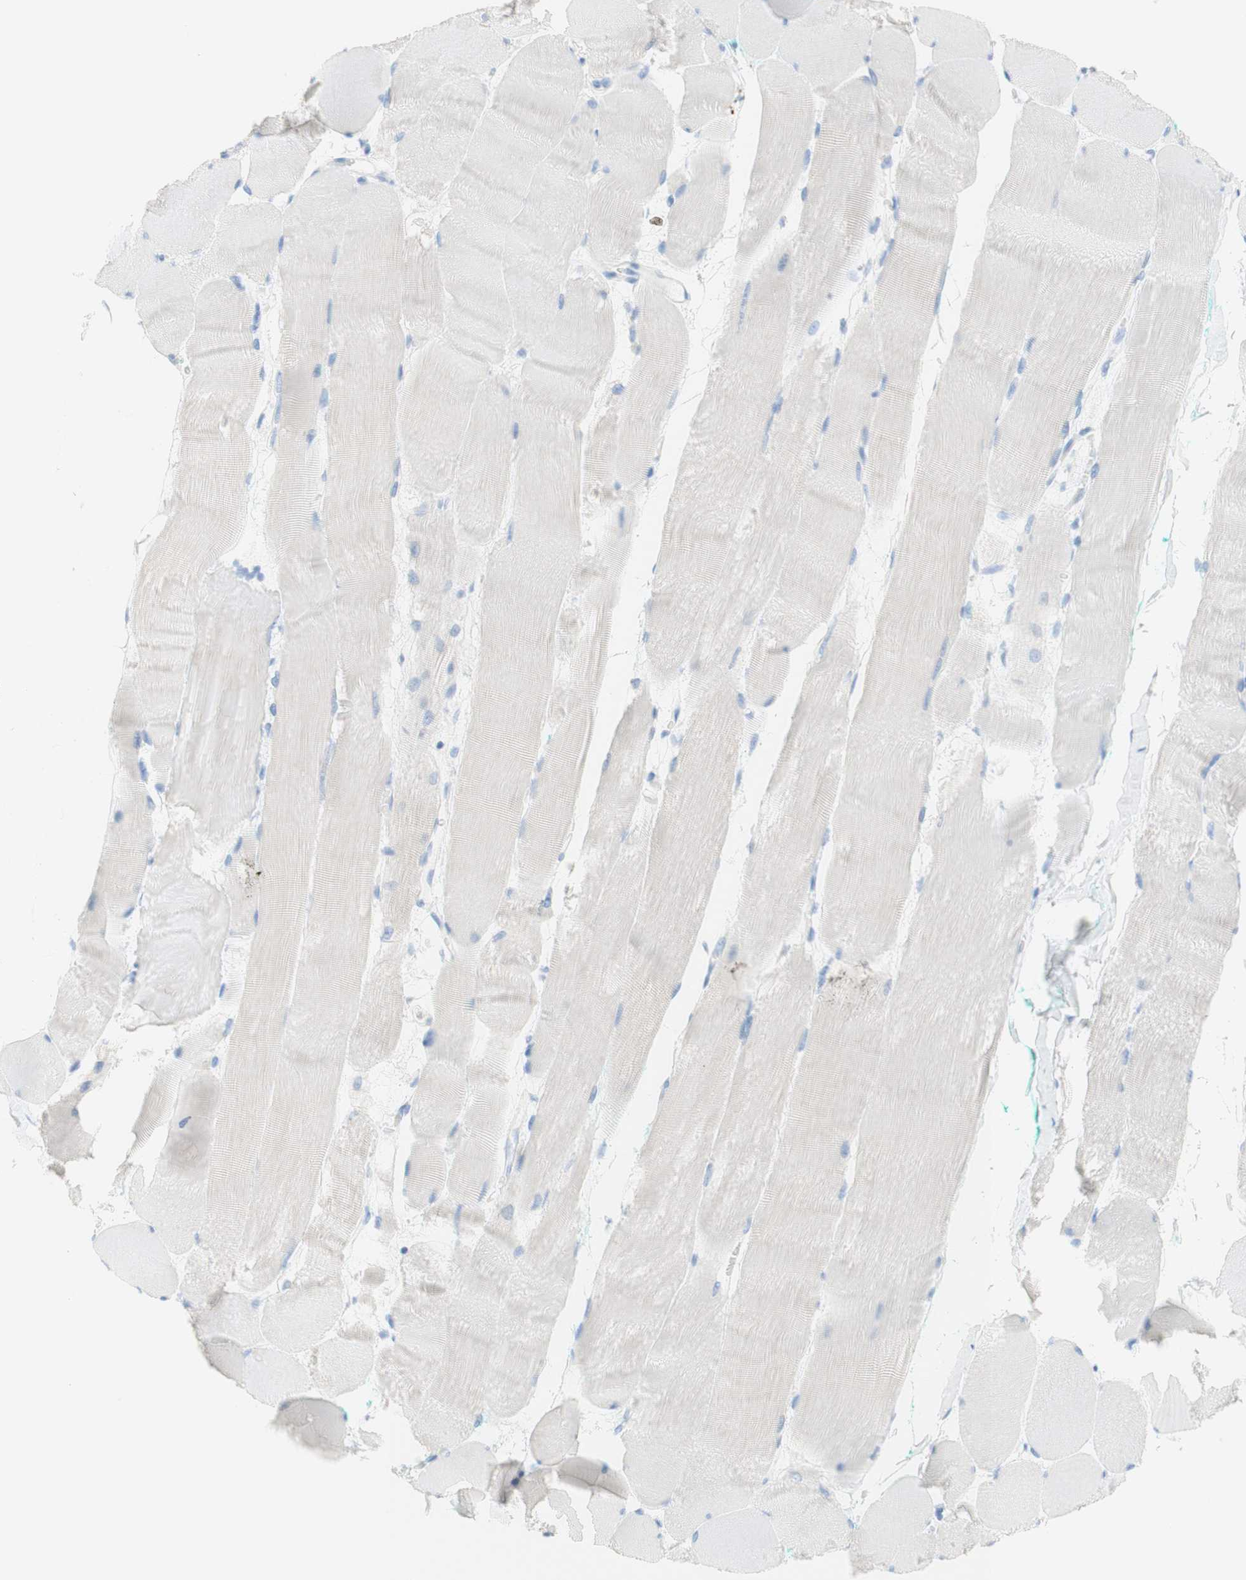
{"staining": {"intensity": "negative", "quantity": "none", "location": "none"}, "tissue": "skeletal muscle", "cell_type": "Myocytes", "image_type": "normal", "snomed": [{"axis": "morphology", "description": "Normal tissue, NOS"}, {"axis": "morphology", "description": "Squamous cell carcinoma, NOS"}, {"axis": "topography", "description": "Skeletal muscle"}], "caption": "Immunohistochemical staining of unremarkable human skeletal muscle exhibits no significant positivity in myocytes. (DAB (3,3'-diaminobenzidine) IHC, high magnification).", "gene": "CEACAM1", "patient": {"sex": "male", "age": 51}}